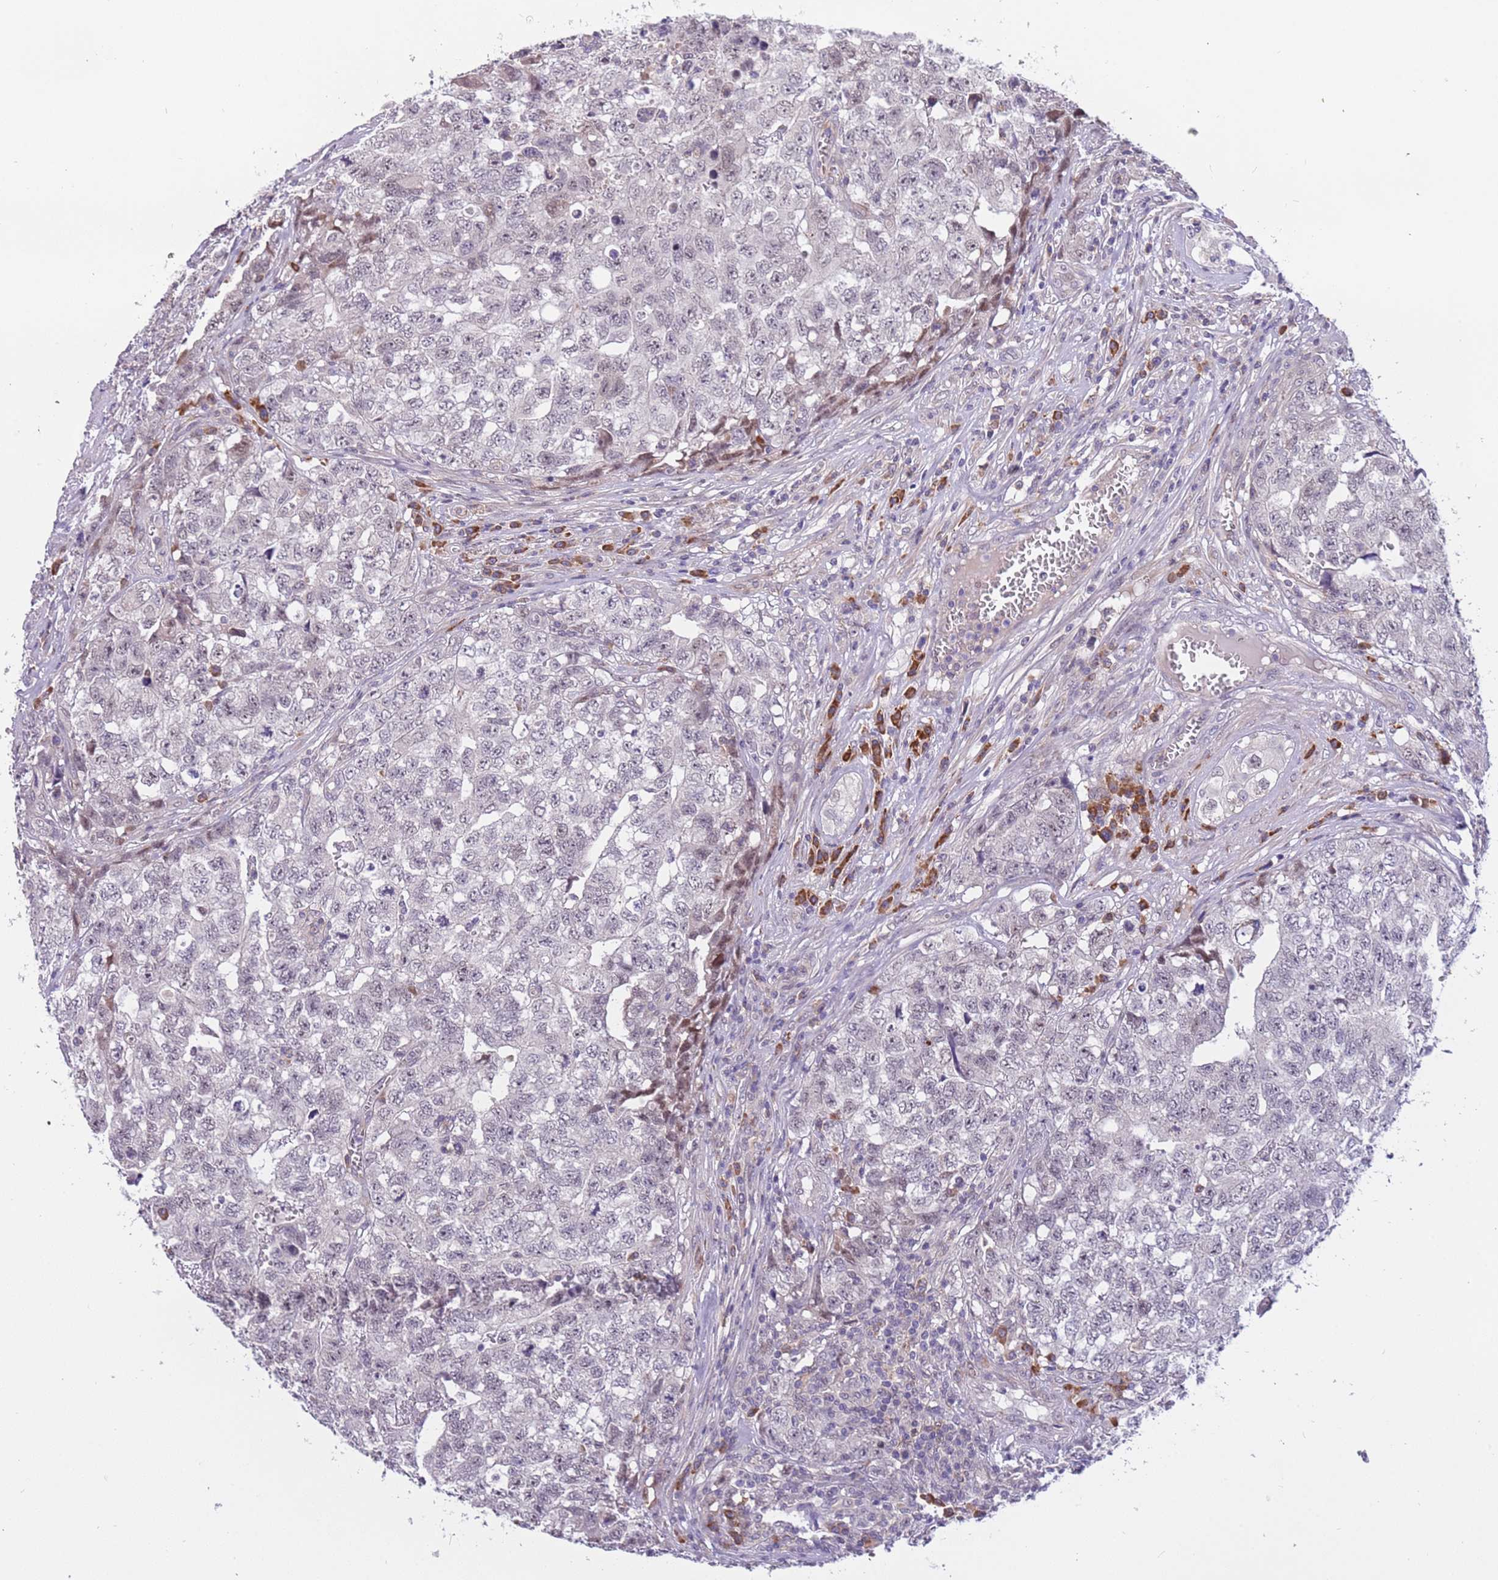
{"staining": {"intensity": "negative", "quantity": "none", "location": "none"}, "tissue": "testis cancer", "cell_type": "Tumor cells", "image_type": "cancer", "snomed": [{"axis": "morphology", "description": "Carcinoma, Embryonal, NOS"}, {"axis": "topography", "description": "Testis"}], "caption": "Tumor cells show no significant positivity in testis cancer.", "gene": "MAGEF1", "patient": {"sex": "male", "age": 31}}